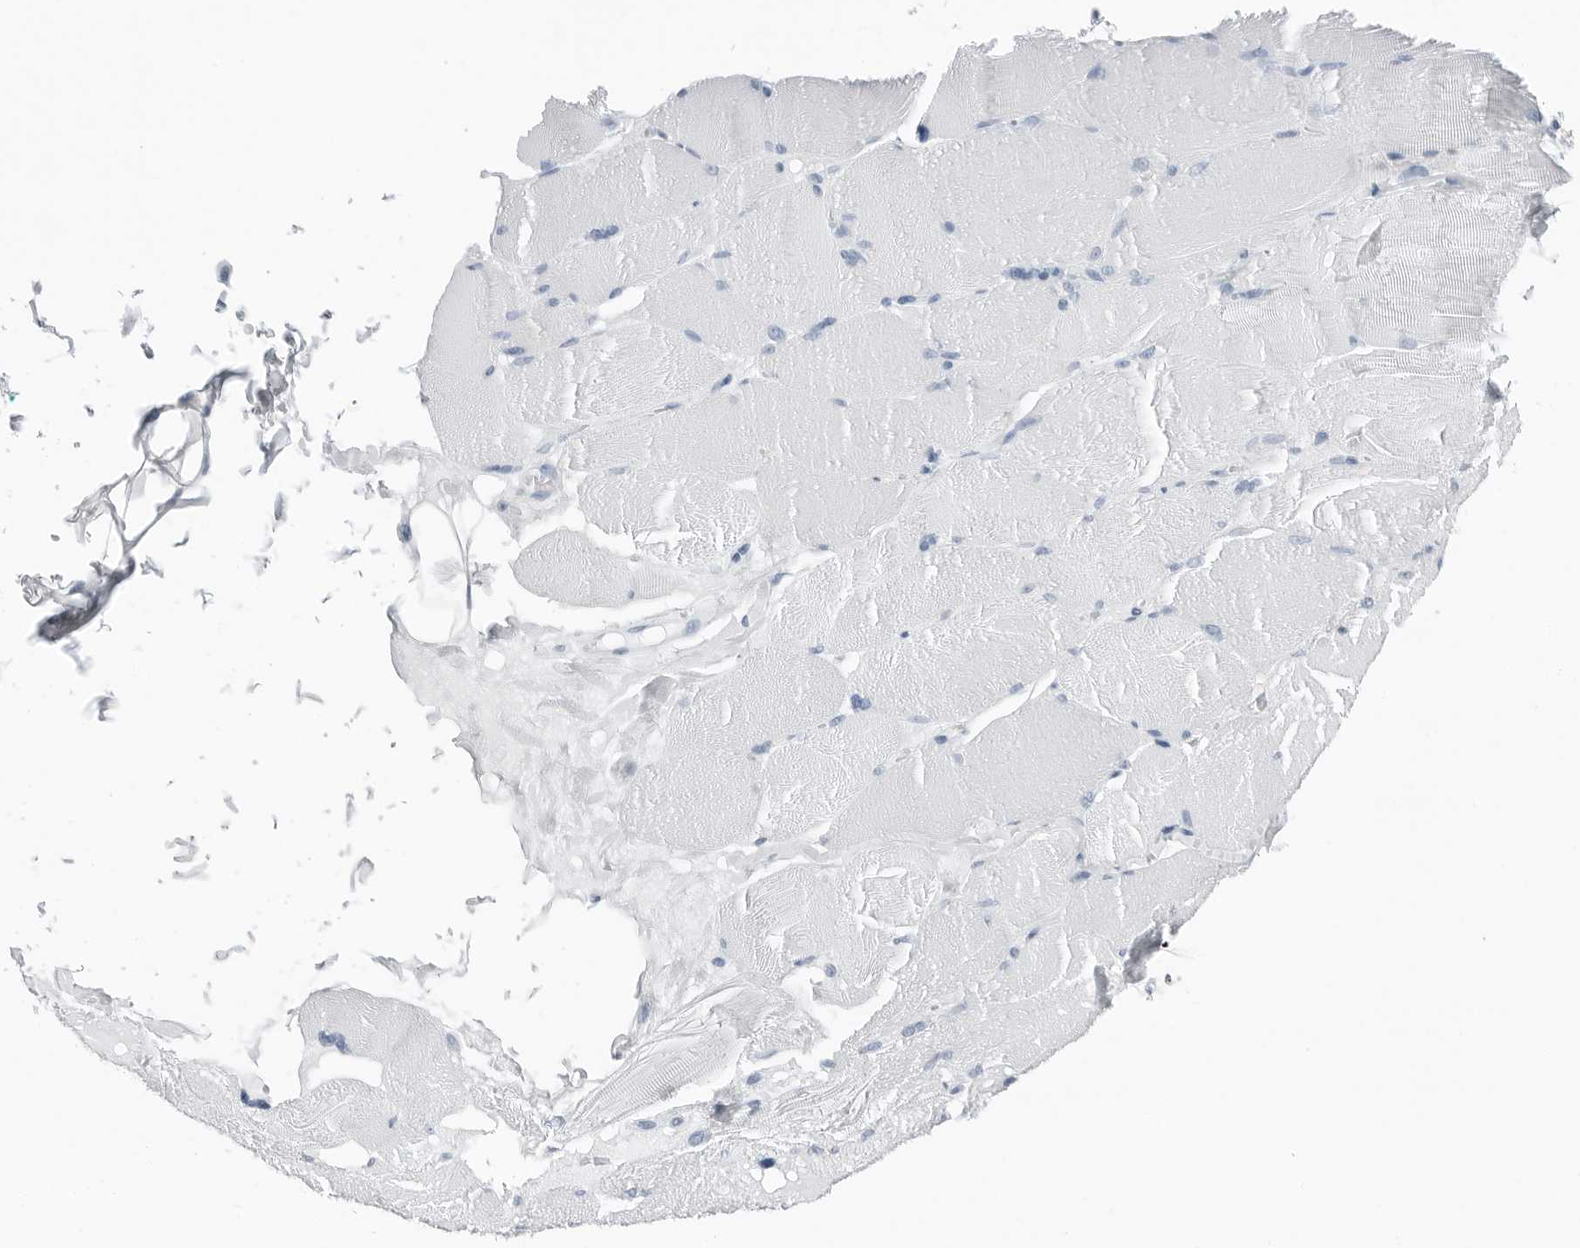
{"staining": {"intensity": "negative", "quantity": "none", "location": "none"}, "tissue": "skeletal muscle", "cell_type": "Myocytes", "image_type": "normal", "snomed": [{"axis": "morphology", "description": "Normal tissue, NOS"}, {"axis": "topography", "description": "Skin"}, {"axis": "topography", "description": "Skeletal muscle"}], "caption": "This histopathology image is of normal skeletal muscle stained with IHC to label a protein in brown with the nuclei are counter-stained blue. There is no positivity in myocytes.", "gene": "SLPI", "patient": {"sex": "male", "age": 83}}